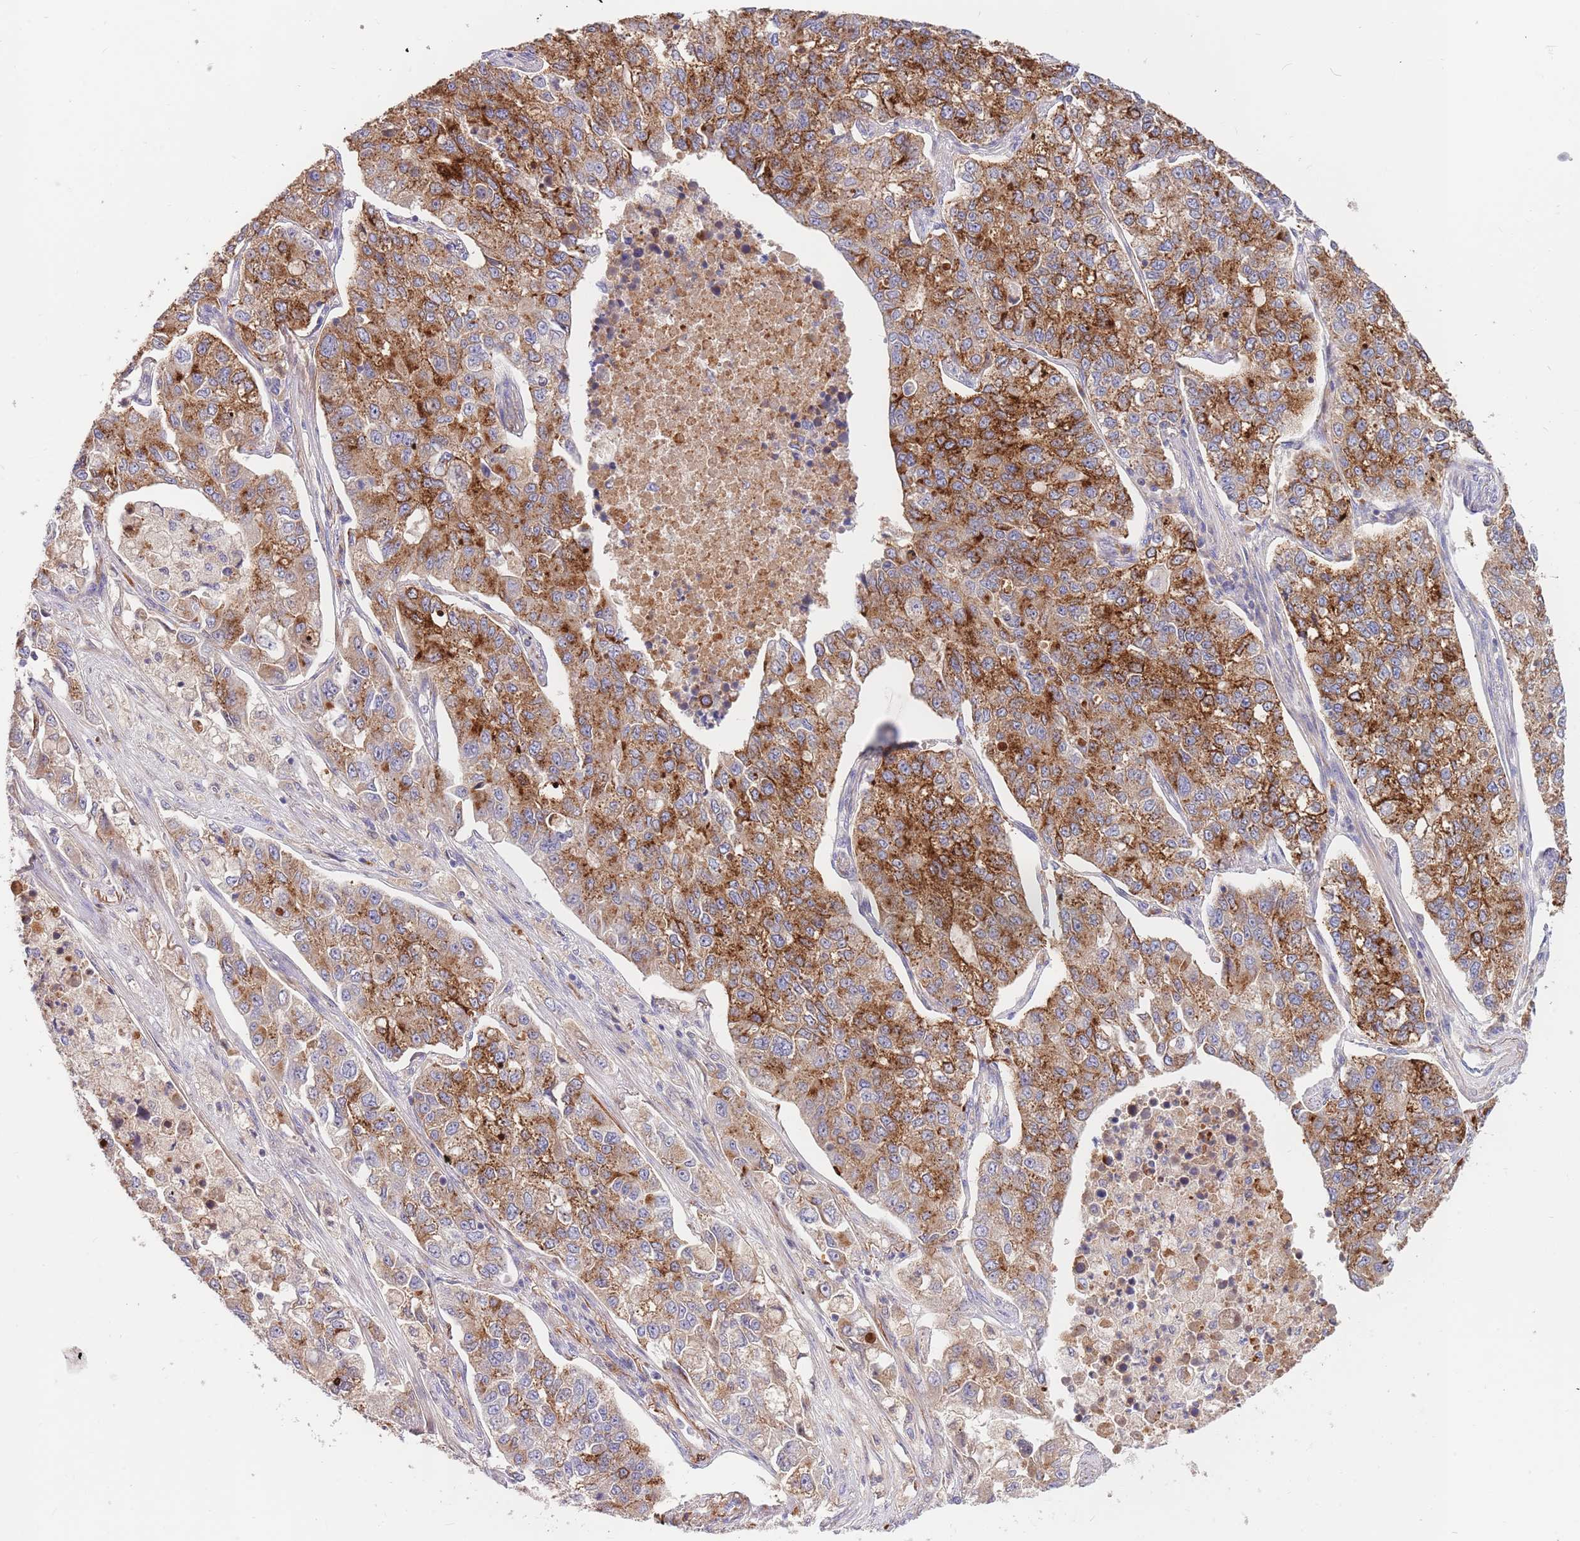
{"staining": {"intensity": "strong", "quantity": ">75%", "location": "cytoplasmic/membranous"}, "tissue": "lung cancer", "cell_type": "Tumor cells", "image_type": "cancer", "snomed": [{"axis": "morphology", "description": "Adenocarcinoma, NOS"}, {"axis": "topography", "description": "Lung"}], "caption": "DAB immunohistochemical staining of human lung cancer (adenocarcinoma) exhibits strong cytoplasmic/membranous protein positivity in about >75% of tumor cells. (DAB (3,3'-diaminobenzidine) IHC with brightfield microscopy, high magnification).", "gene": "BORCS5", "patient": {"sex": "male", "age": 49}}